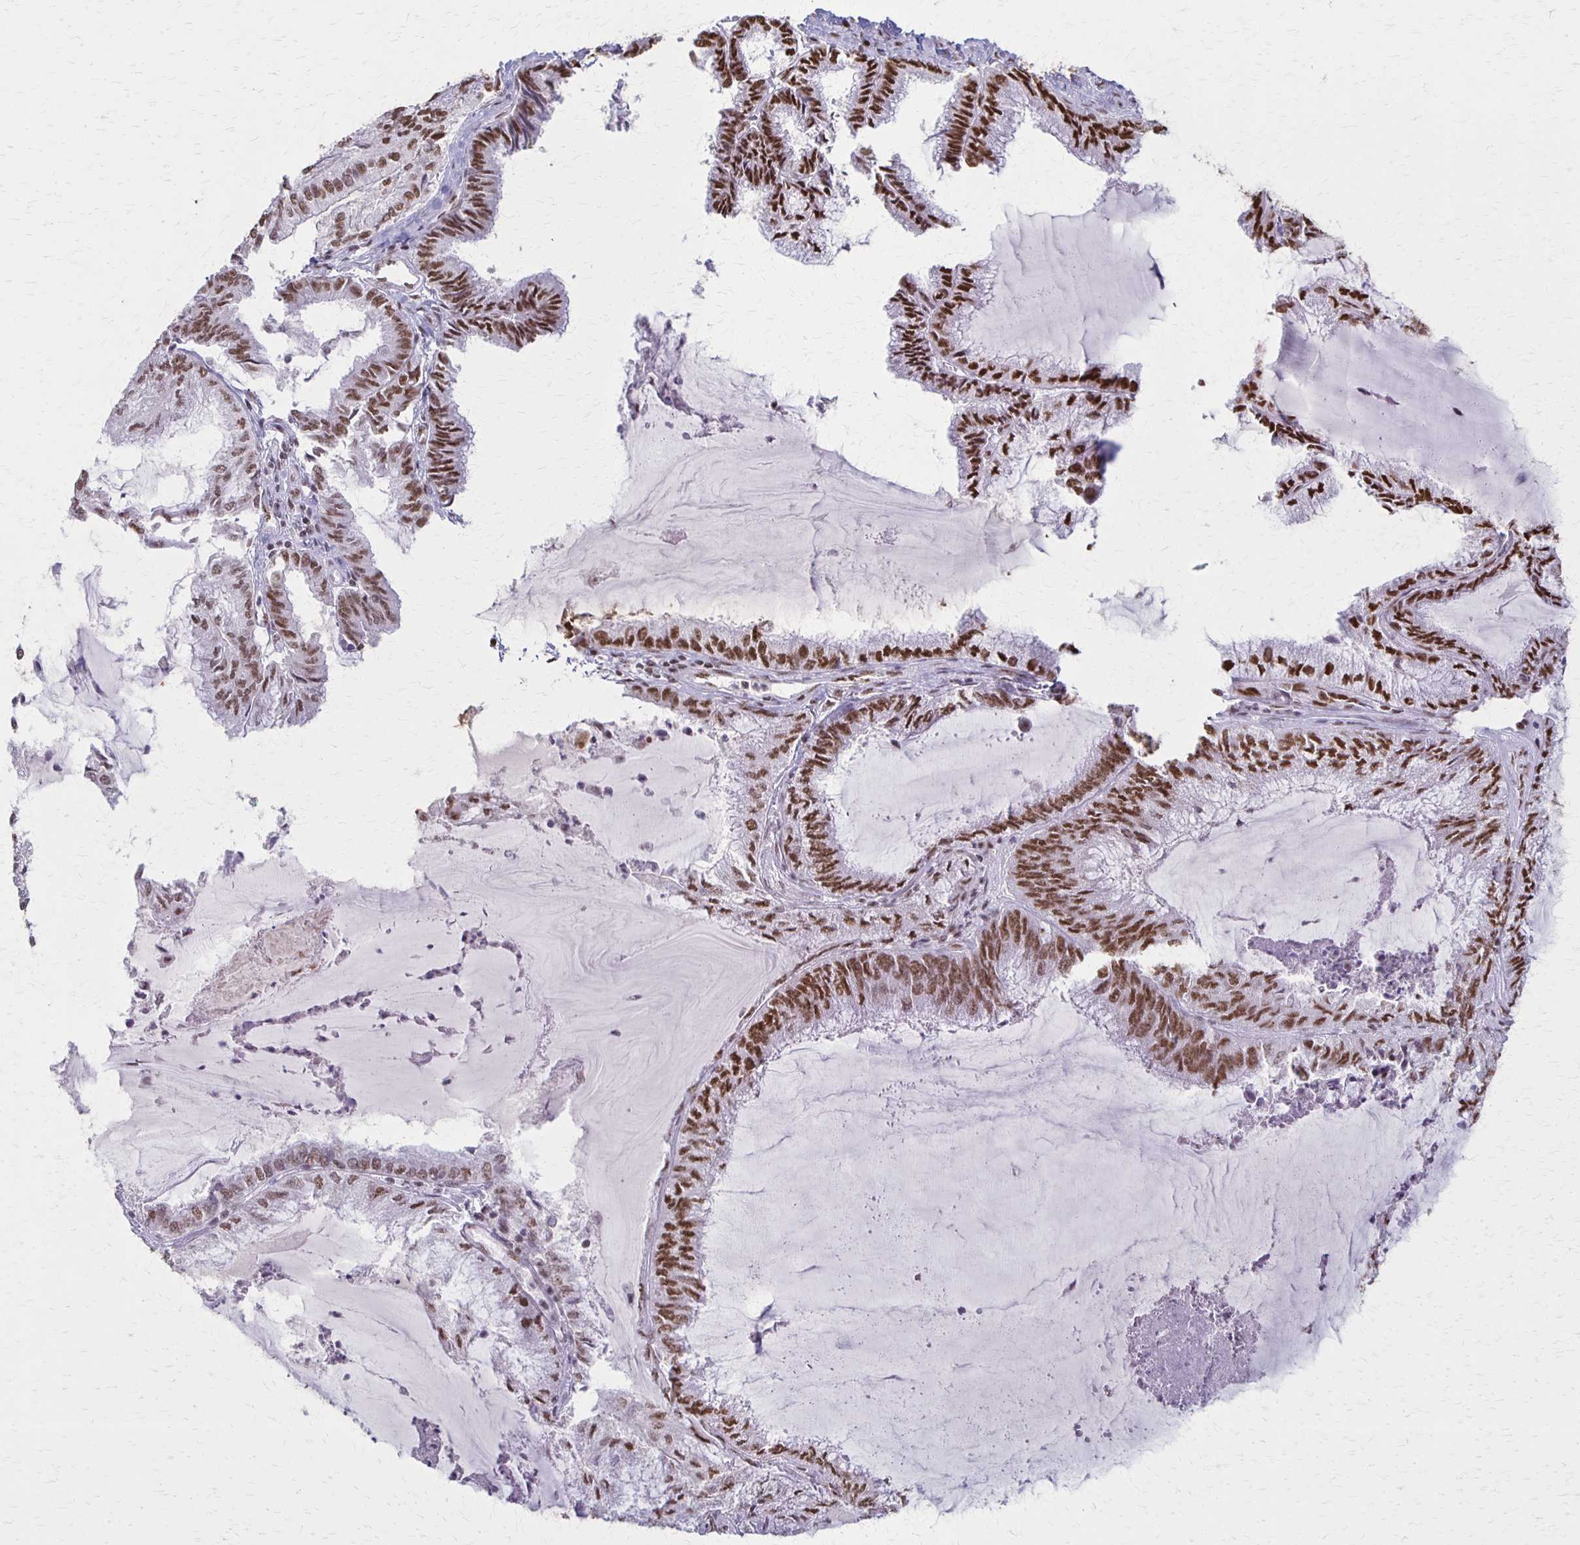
{"staining": {"intensity": "strong", "quantity": ">75%", "location": "nuclear"}, "tissue": "endometrial cancer", "cell_type": "Tumor cells", "image_type": "cancer", "snomed": [{"axis": "morphology", "description": "Carcinoma, NOS"}, {"axis": "topography", "description": "Endometrium"}], "caption": "Immunohistochemistry (DAB) staining of endometrial cancer (carcinoma) shows strong nuclear protein expression in about >75% of tumor cells. (Stains: DAB in brown, nuclei in blue, Microscopy: brightfield microscopy at high magnification).", "gene": "XRCC6", "patient": {"sex": "female", "age": 62}}